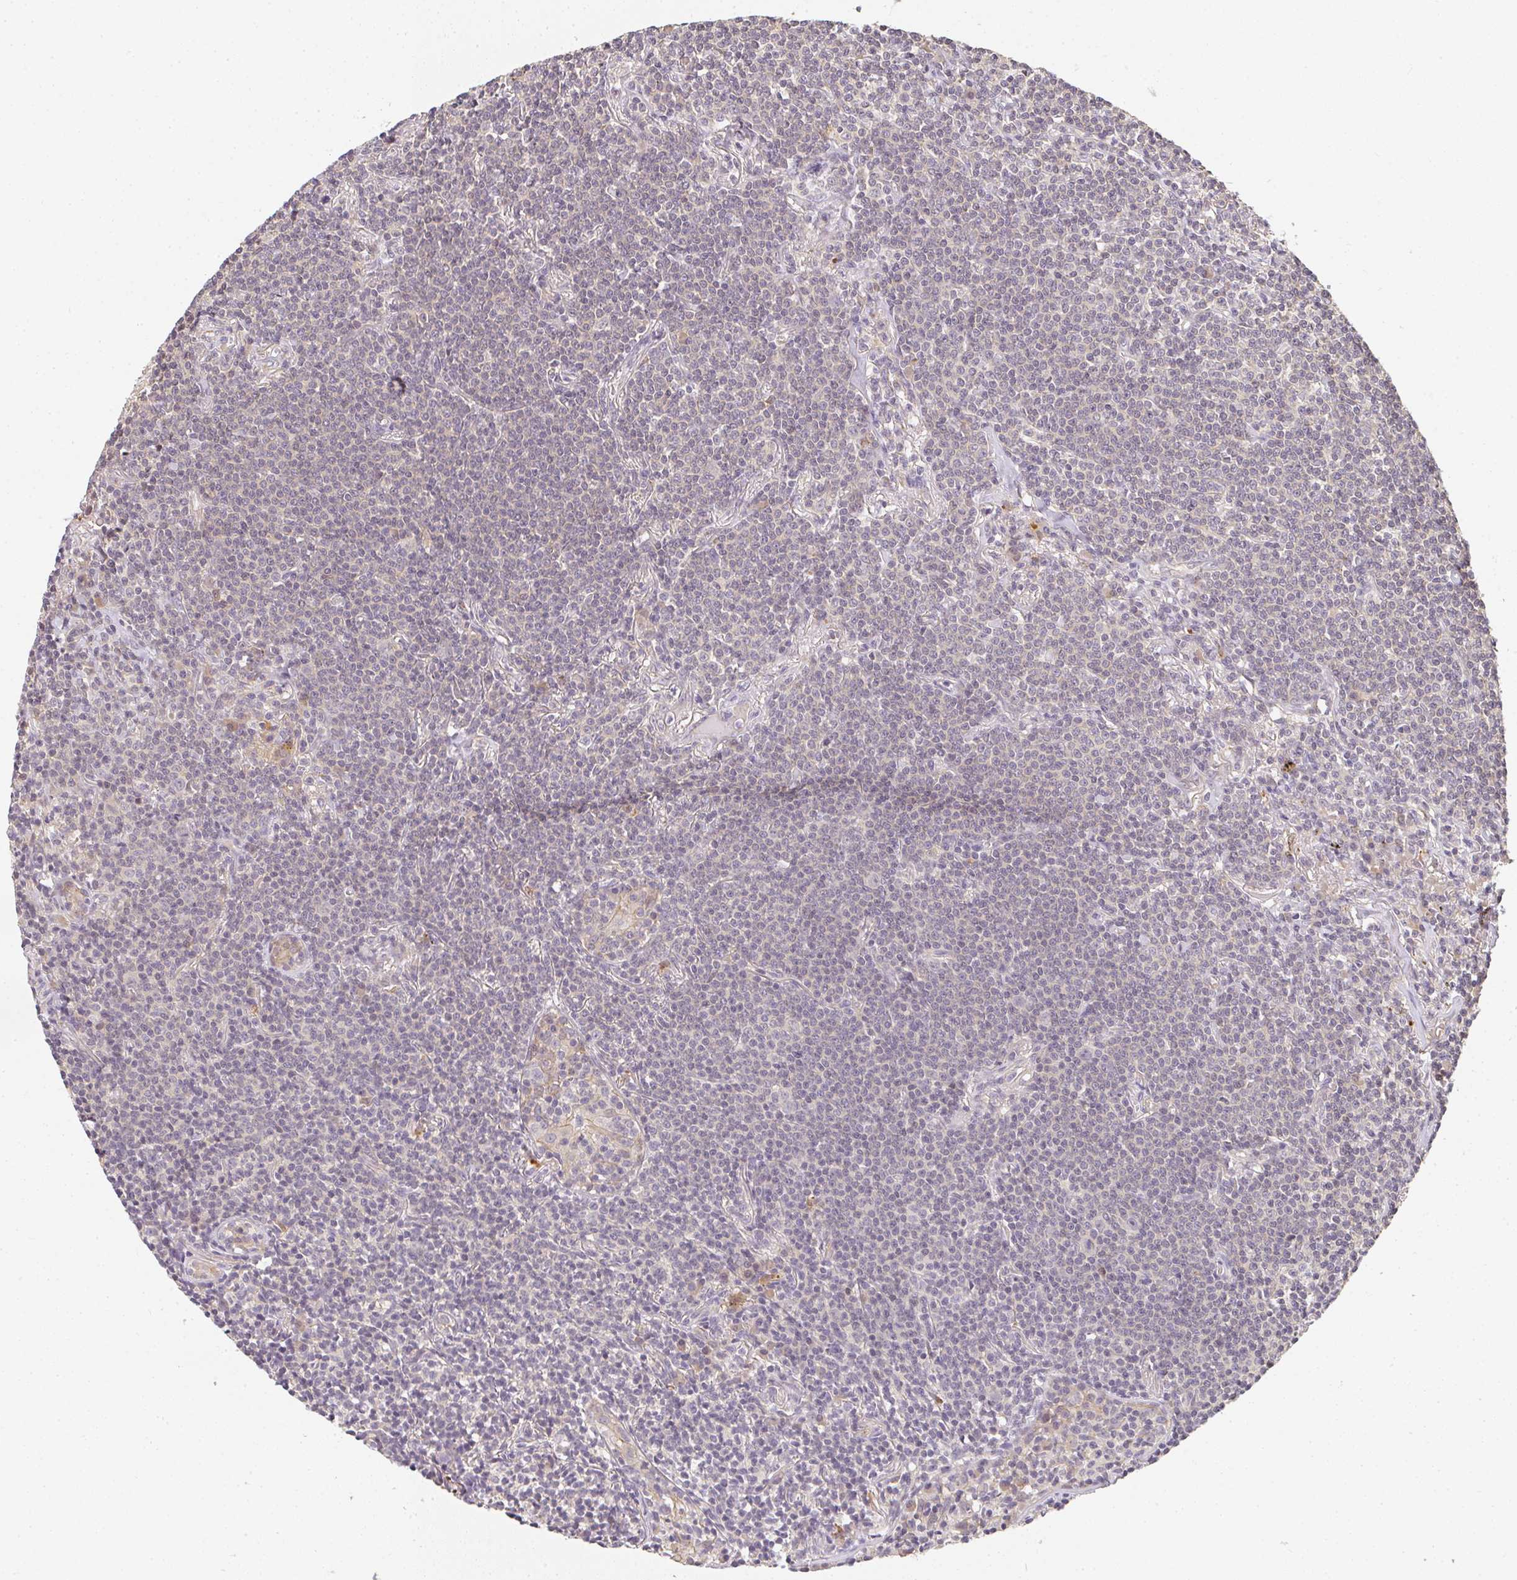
{"staining": {"intensity": "negative", "quantity": "none", "location": "none"}, "tissue": "lymphoma", "cell_type": "Tumor cells", "image_type": "cancer", "snomed": [{"axis": "morphology", "description": "Malignant lymphoma, non-Hodgkin's type, Low grade"}, {"axis": "topography", "description": "Lung"}], "caption": "Lymphoma stained for a protein using IHC demonstrates no staining tumor cells.", "gene": "SLC35B3", "patient": {"sex": "female", "age": 71}}